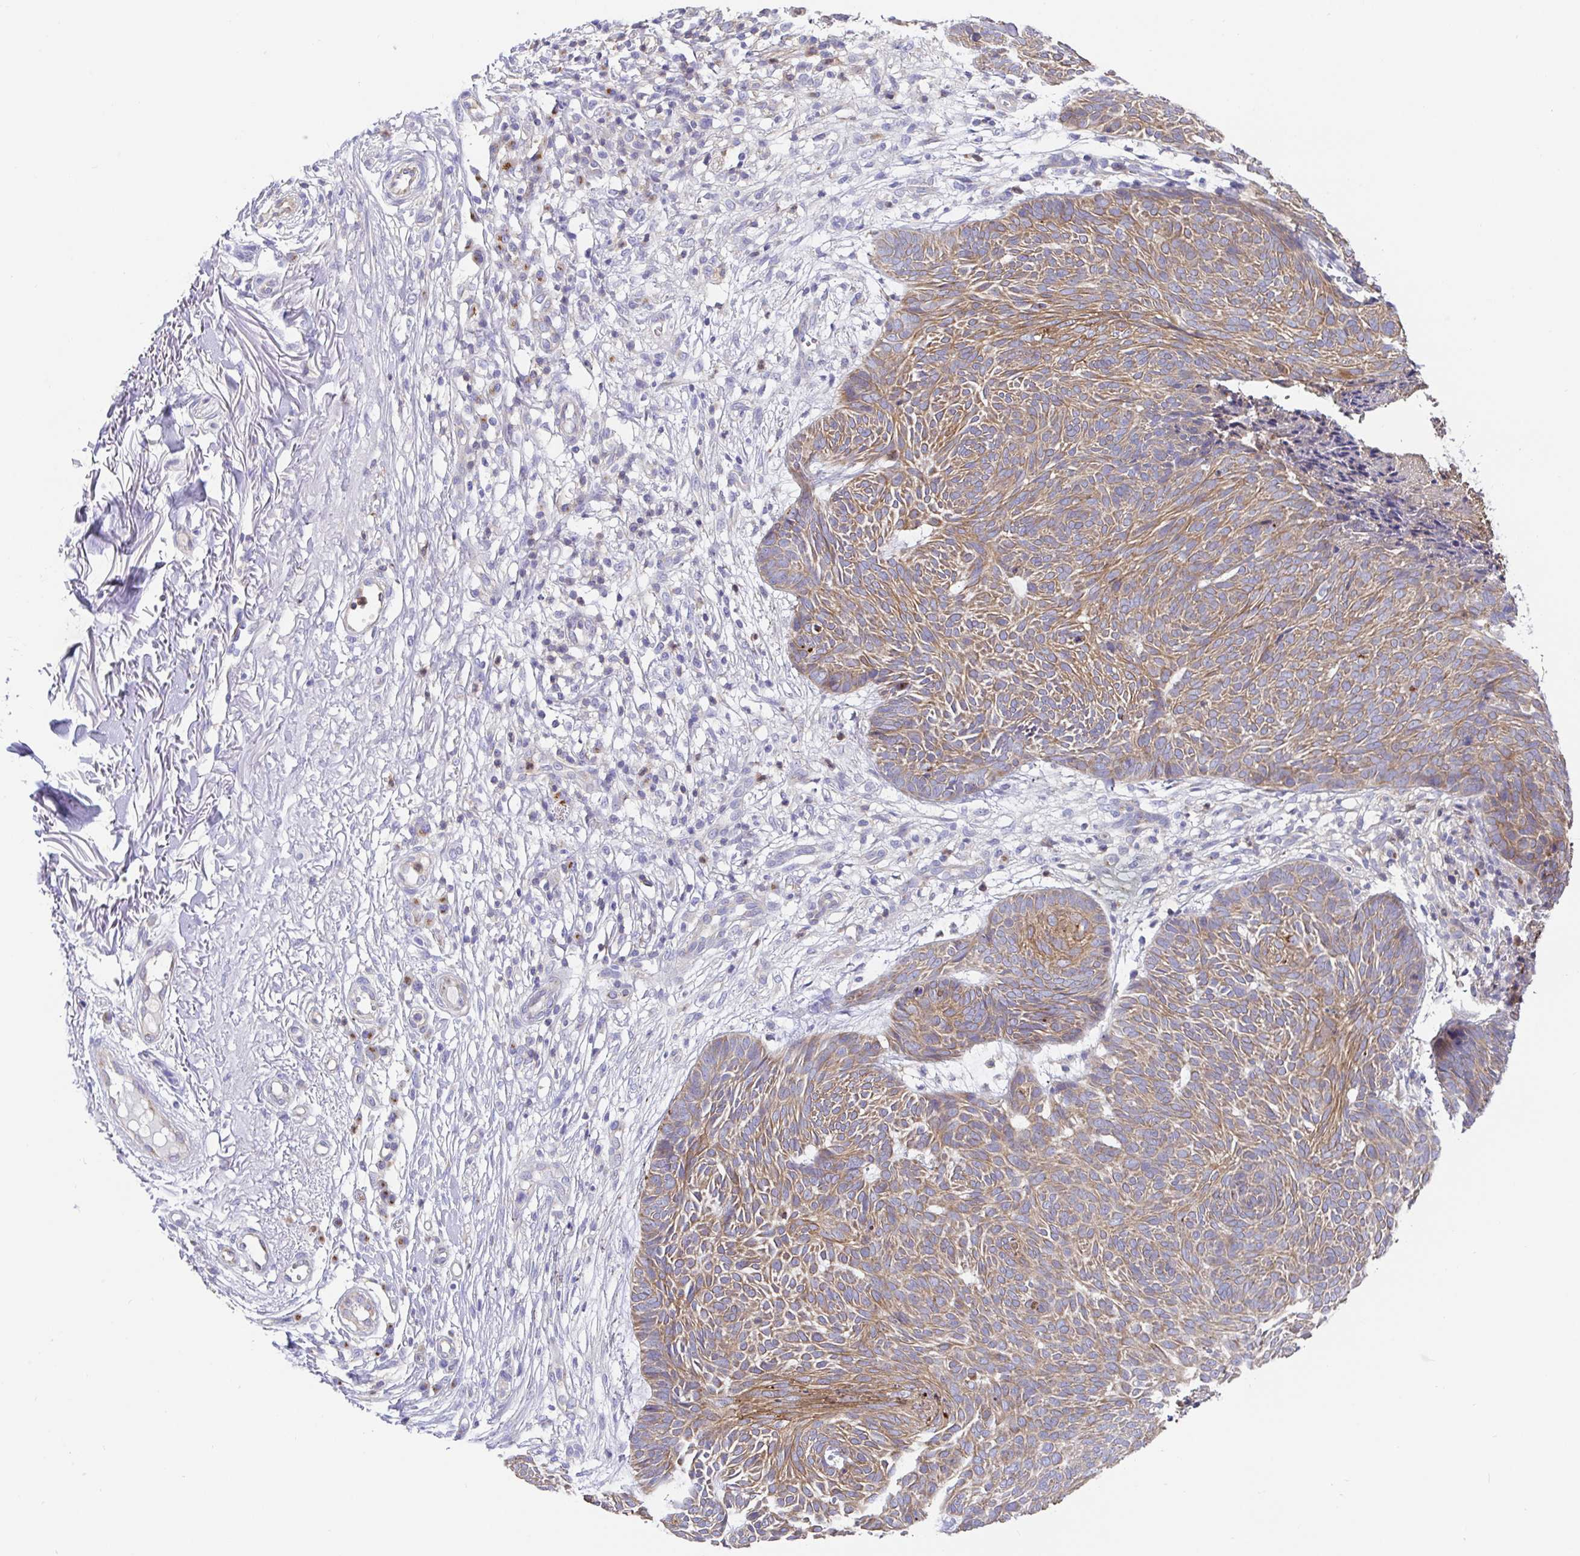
{"staining": {"intensity": "moderate", "quantity": "25%-75%", "location": "cytoplasmic/membranous"}, "tissue": "skin cancer", "cell_type": "Tumor cells", "image_type": "cancer", "snomed": [{"axis": "morphology", "description": "Basal cell carcinoma"}, {"axis": "topography", "description": "Skin"}, {"axis": "topography", "description": "Skin of trunk"}], "caption": "Protein expression analysis of skin cancer (basal cell carcinoma) demonstrates moderate cytoplasmic/membranous expression in approximately 25%-75% of tumor cells.", "gene": "GOLGA1", "patient": {"sex": "male", "age": 74}}